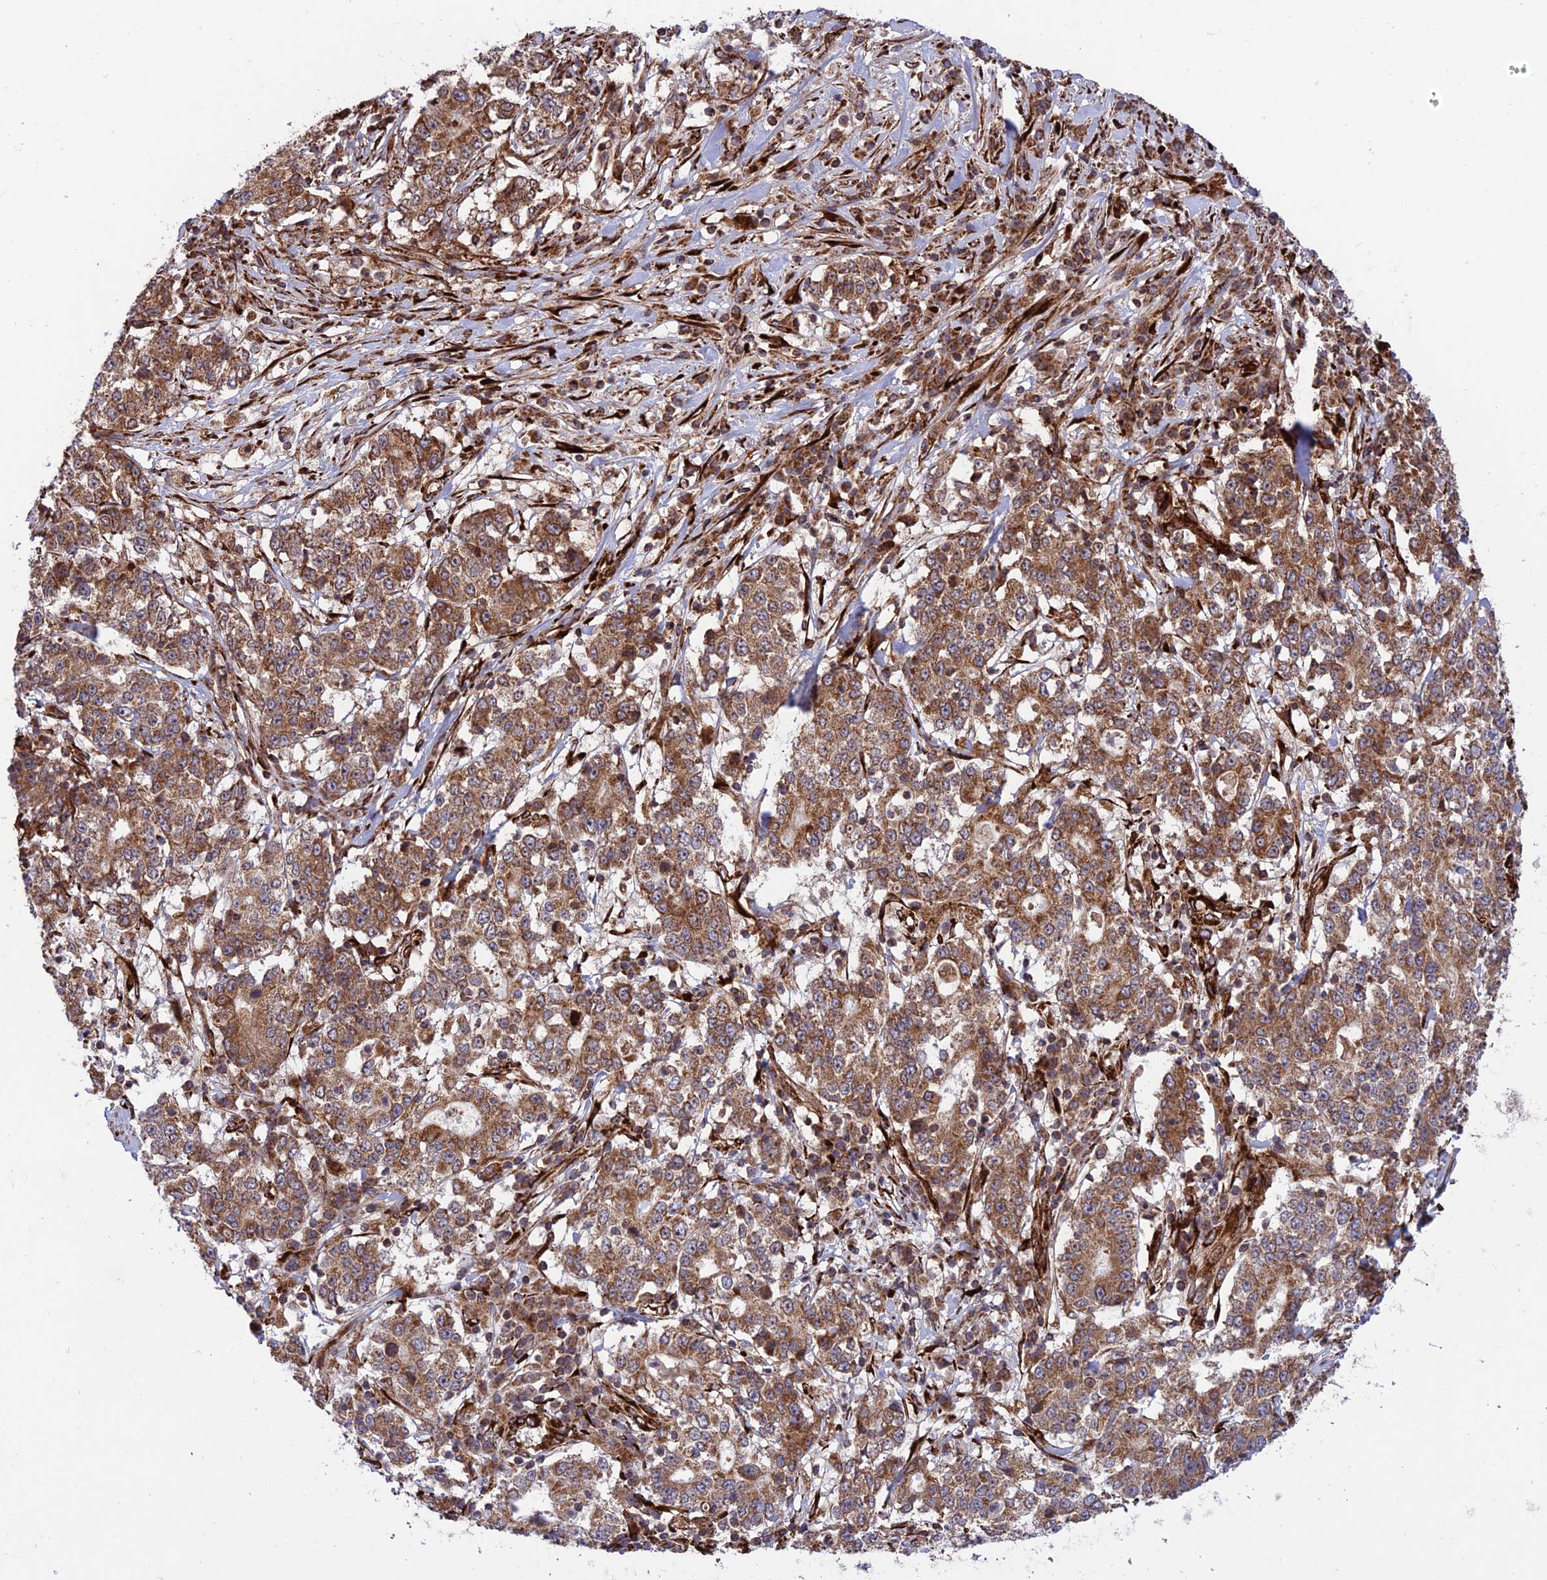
{"staining": {"intensity": "moderate", "quantity": ">75%", "location": "cytoplasmic/membranous"}, "tissue": "stomach cancer", "cell_type": "Tumor cells", "image_type": "cancer", "snomed": [{"axis": "morphology", "description": "Adenocarcinoma, NOS"}, {"axis": "topography", "description": "Stomach"}], "caption": "Human stomach cancer (adenocarcinoma) stained with a brown dye shows moderate cytoplasmic/membranous positive expression in approximately >75% of tumor cells.", "gene": "CRTAP", "patient": {"sex": "male", "age": 59}}